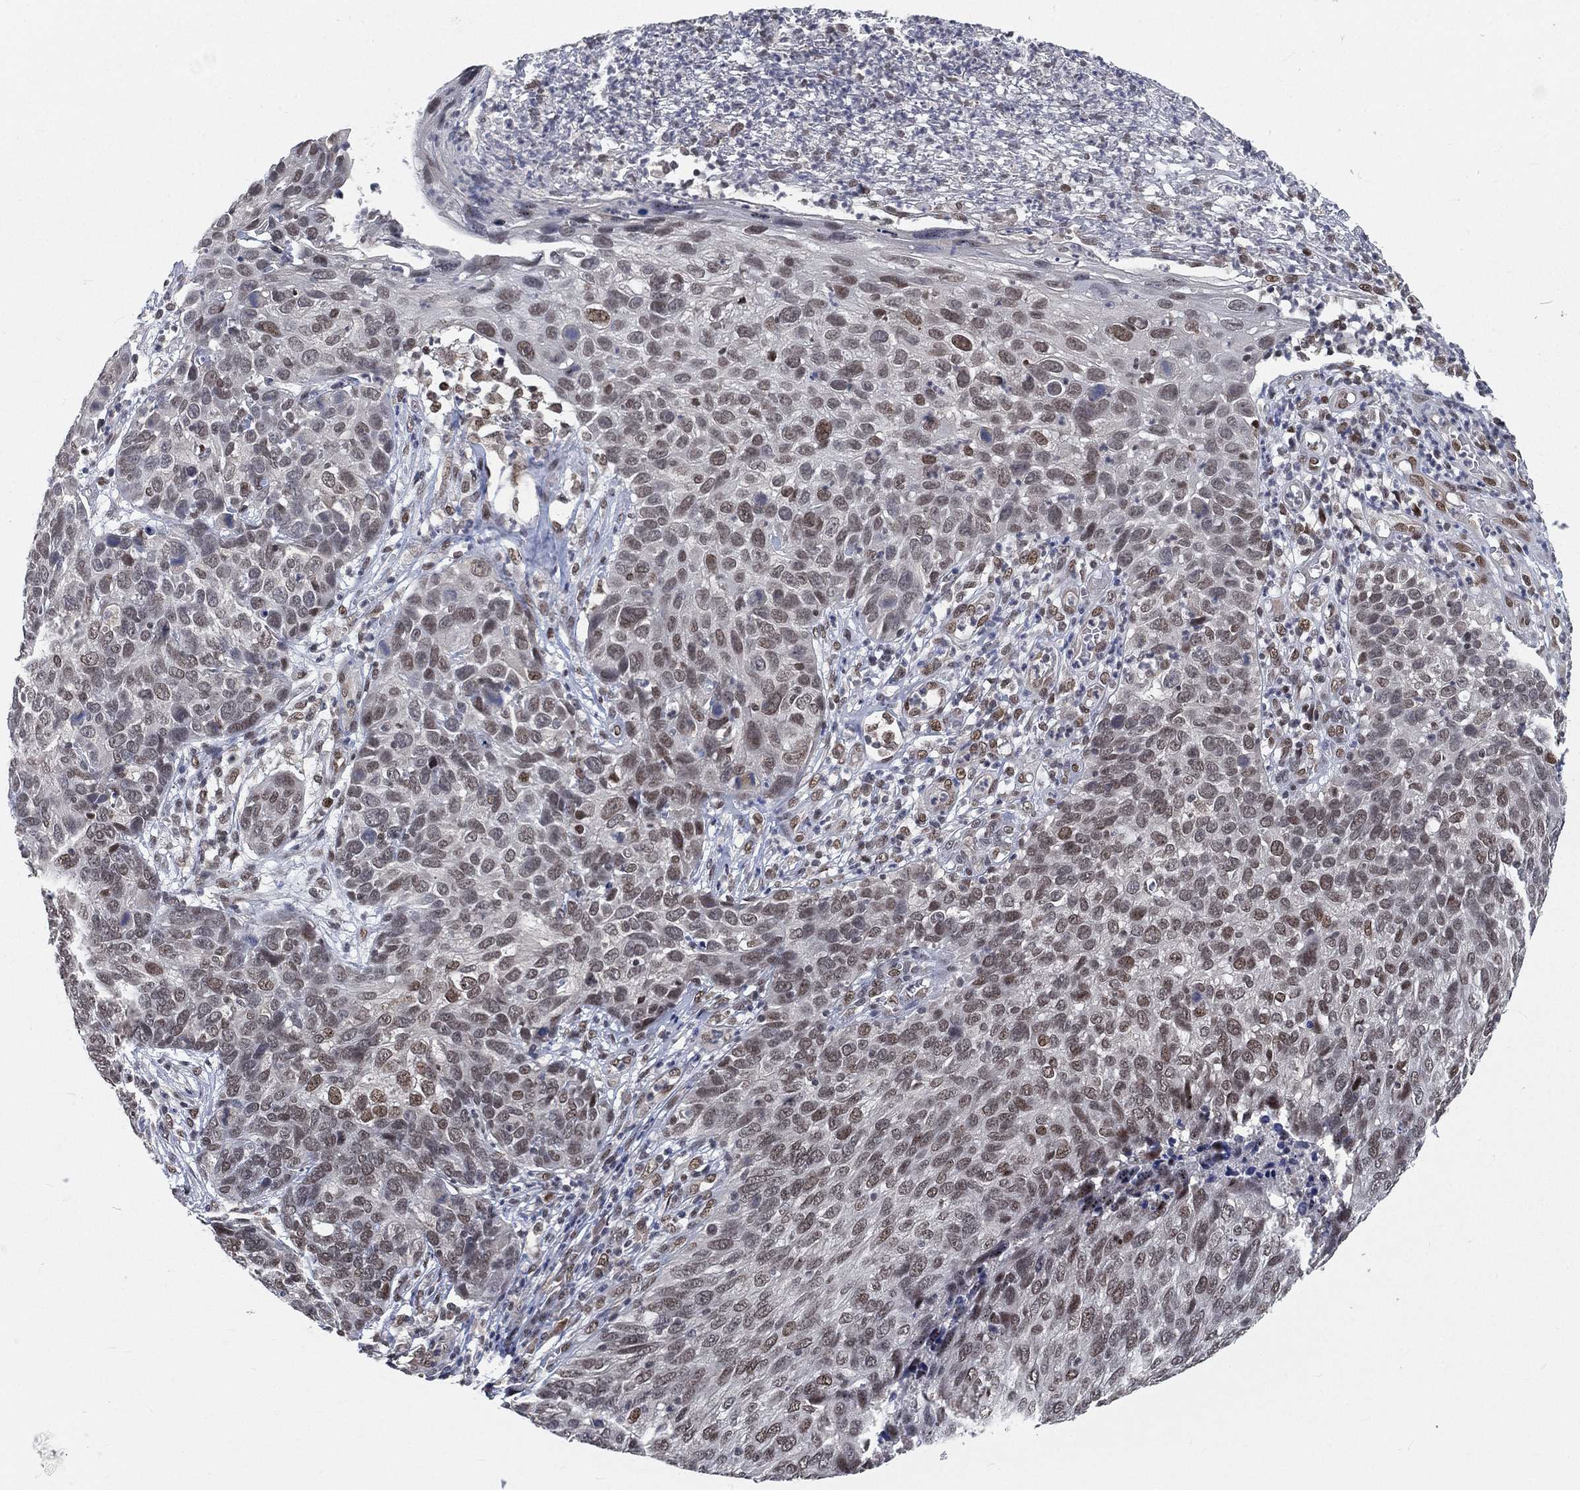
{"staining": {"intensity": "strong", "quantity": "25%-75%", "location": "nuclear"}, "tissue": "skin cancer", "cell_type": "Tumor cells", "image_type": "cancer", "snomed": [{"axis": "morphology", "description": "Squamous cell carcinoma, NOS"}, {"axis": "topography", "description": "Skin"}], "caption": "Protein expression analysis of human skin cancer (squamous cell carcinoma) reveals strong nuclear staining in about 25%-75% of tumor cells. Nuclei are stained in blue.", "gene": "YLPM1", "patient": {"sex": "male", "age": 92}}